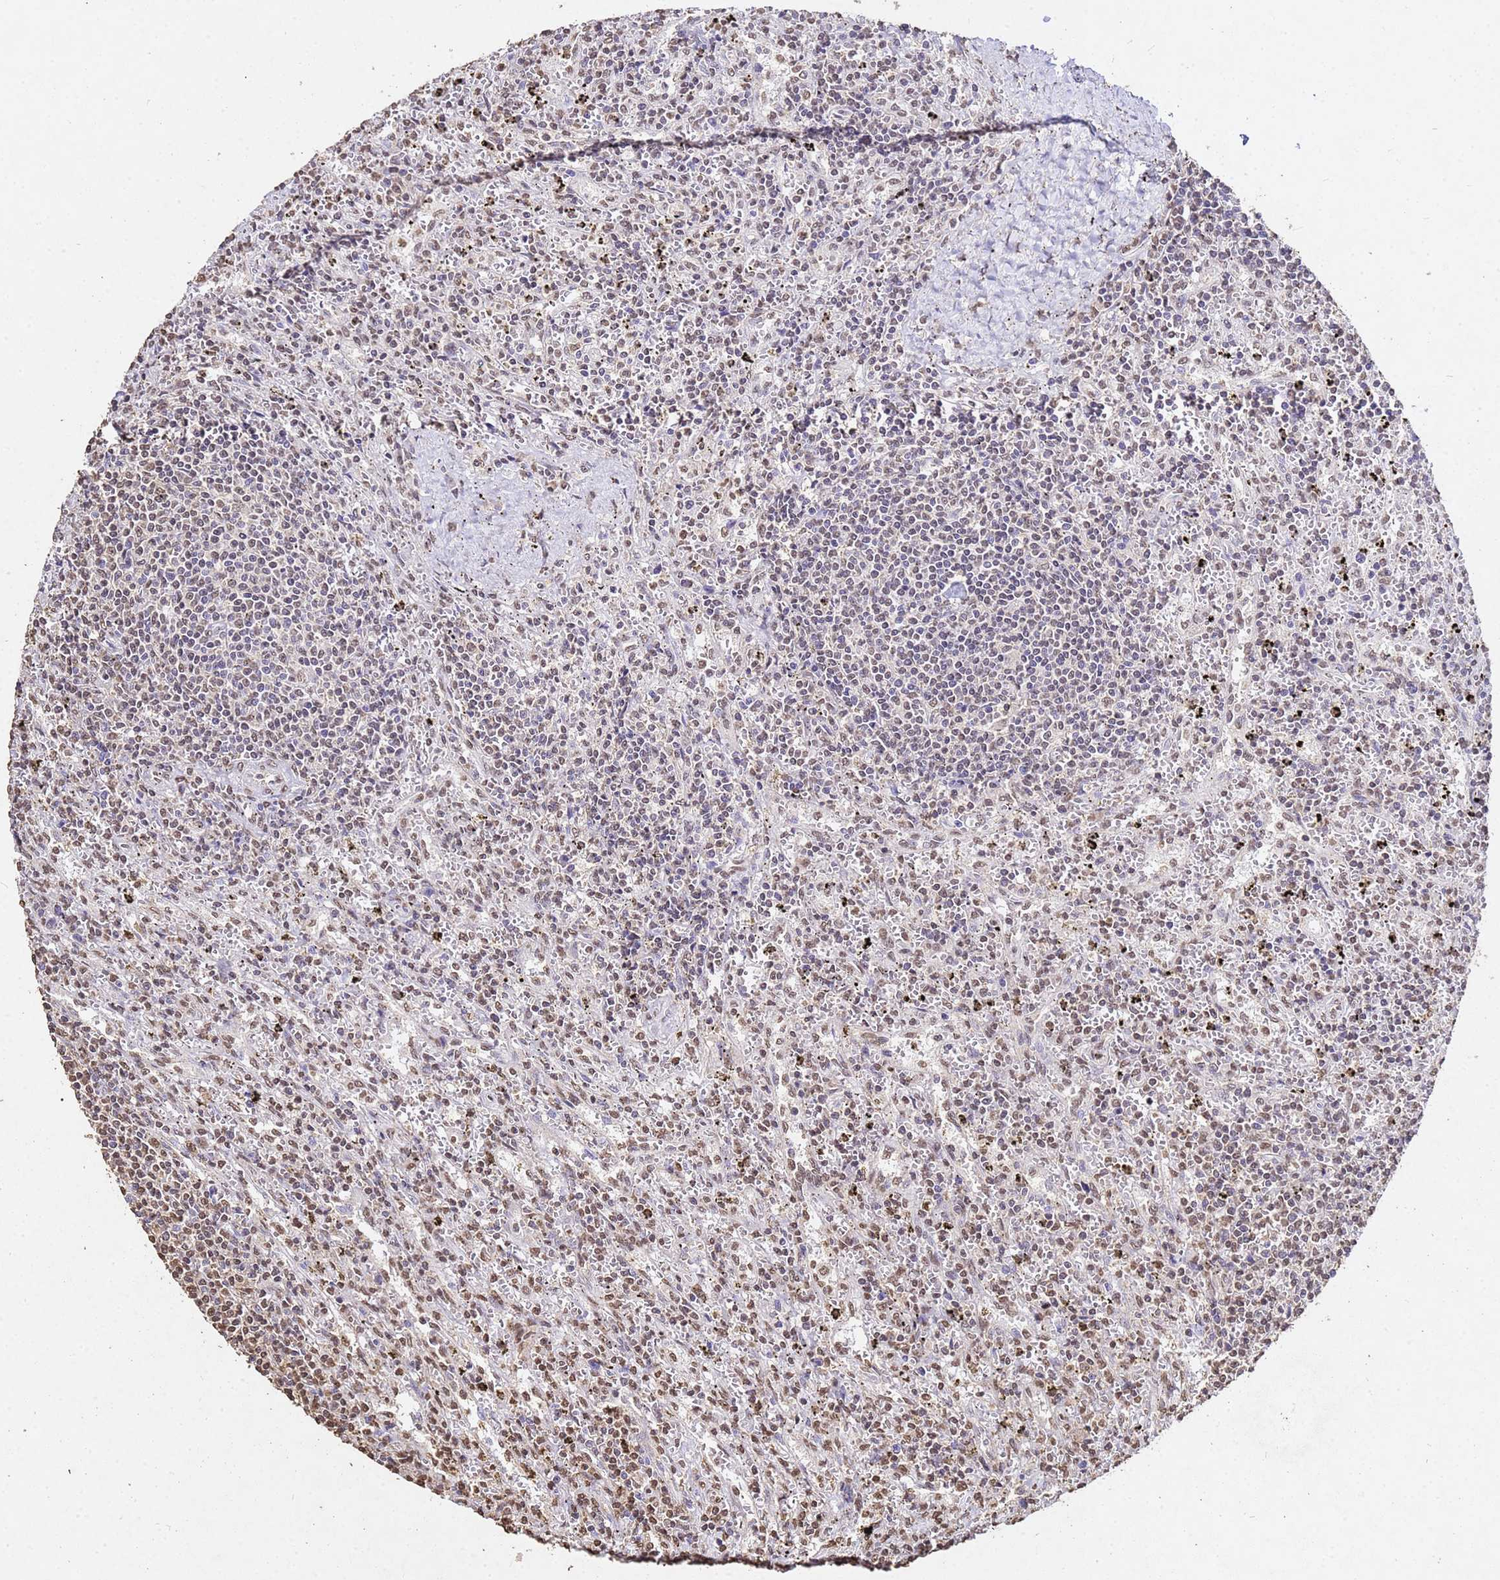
{"staining": {"intensity": "moderate", "quantity": "<25%", "location": "nuclear"}, "tissue": "lymphoma", "cell_type": "Tumor cells", "image_type": "cancer", "snomed": [{"axis": "morphology", "description": "Malignant lymphoma, non-Hodgkin's type, Low grade"}, {"axis": "topography", "description": "Spleen"}], "caption": "Moderate nuclear staining is identified in approximately <25% of tumor cells in lymphoma.", "gene": "MYOCD", "patient": {"sex": "male", "age": 76}}